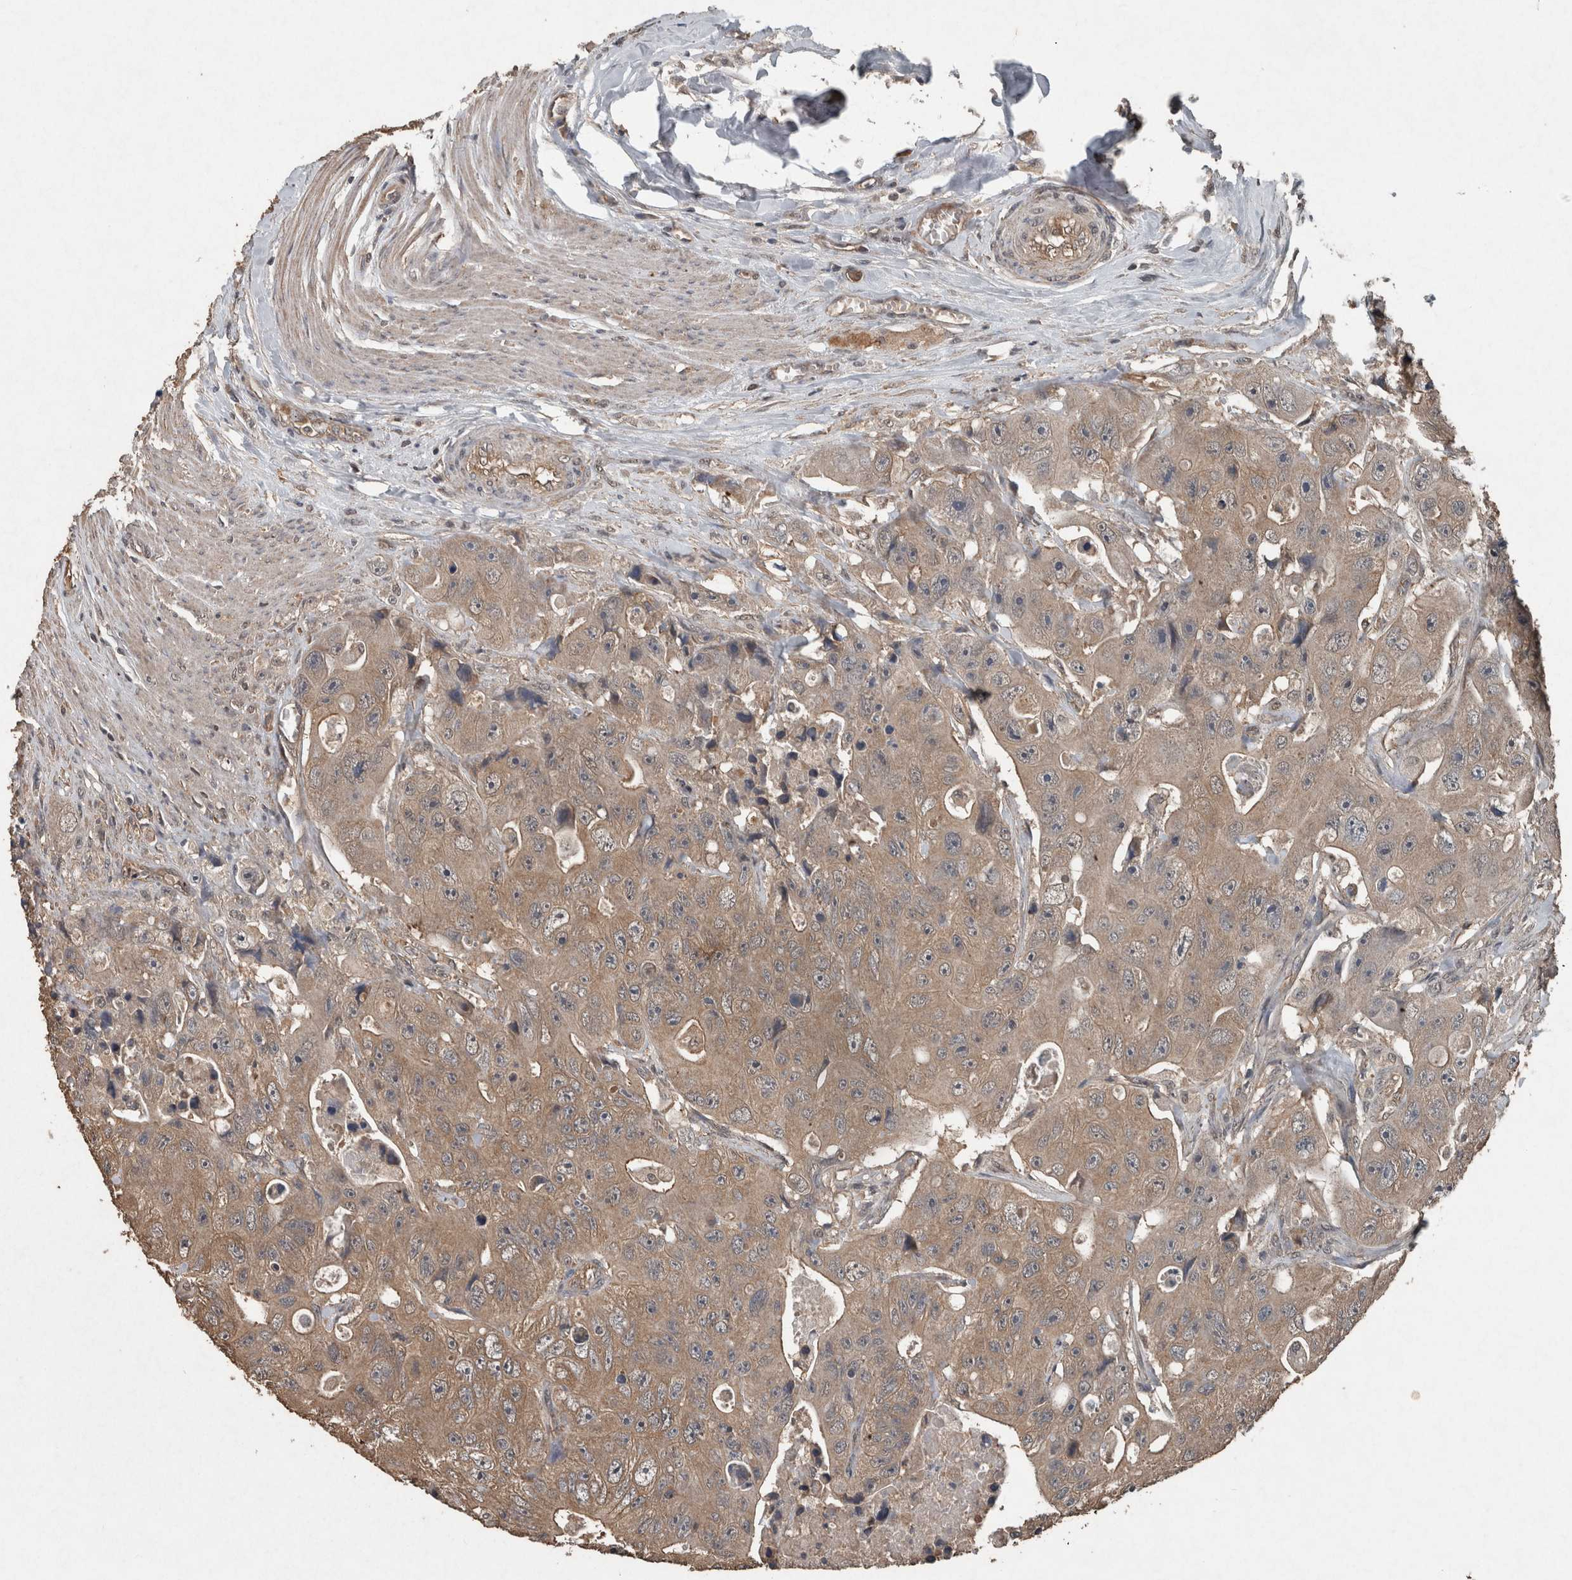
{"staining": {"intensity": "moderate", "quantity": ">75%", "location": "cytoplasmic/membranous"}, "tissue": "colorectal cancer", "cell_type": "Tumor cells", "image_type": "cancer", "snomed": [{"axis": "morphology", "description": "Adenocarcinoma, NOS"}, {"axis": "topography", "description": "Colon"}], "caption": "Approximately >75% of tumor cells in human adenocarcinoma (colorectal) reveal moderate cytoplasmic/membranous protein positivity as visualized by brown immunohistochemical staining.", "gene": "FGFRL1", "patient": {"sex": "female", "age": 46}}